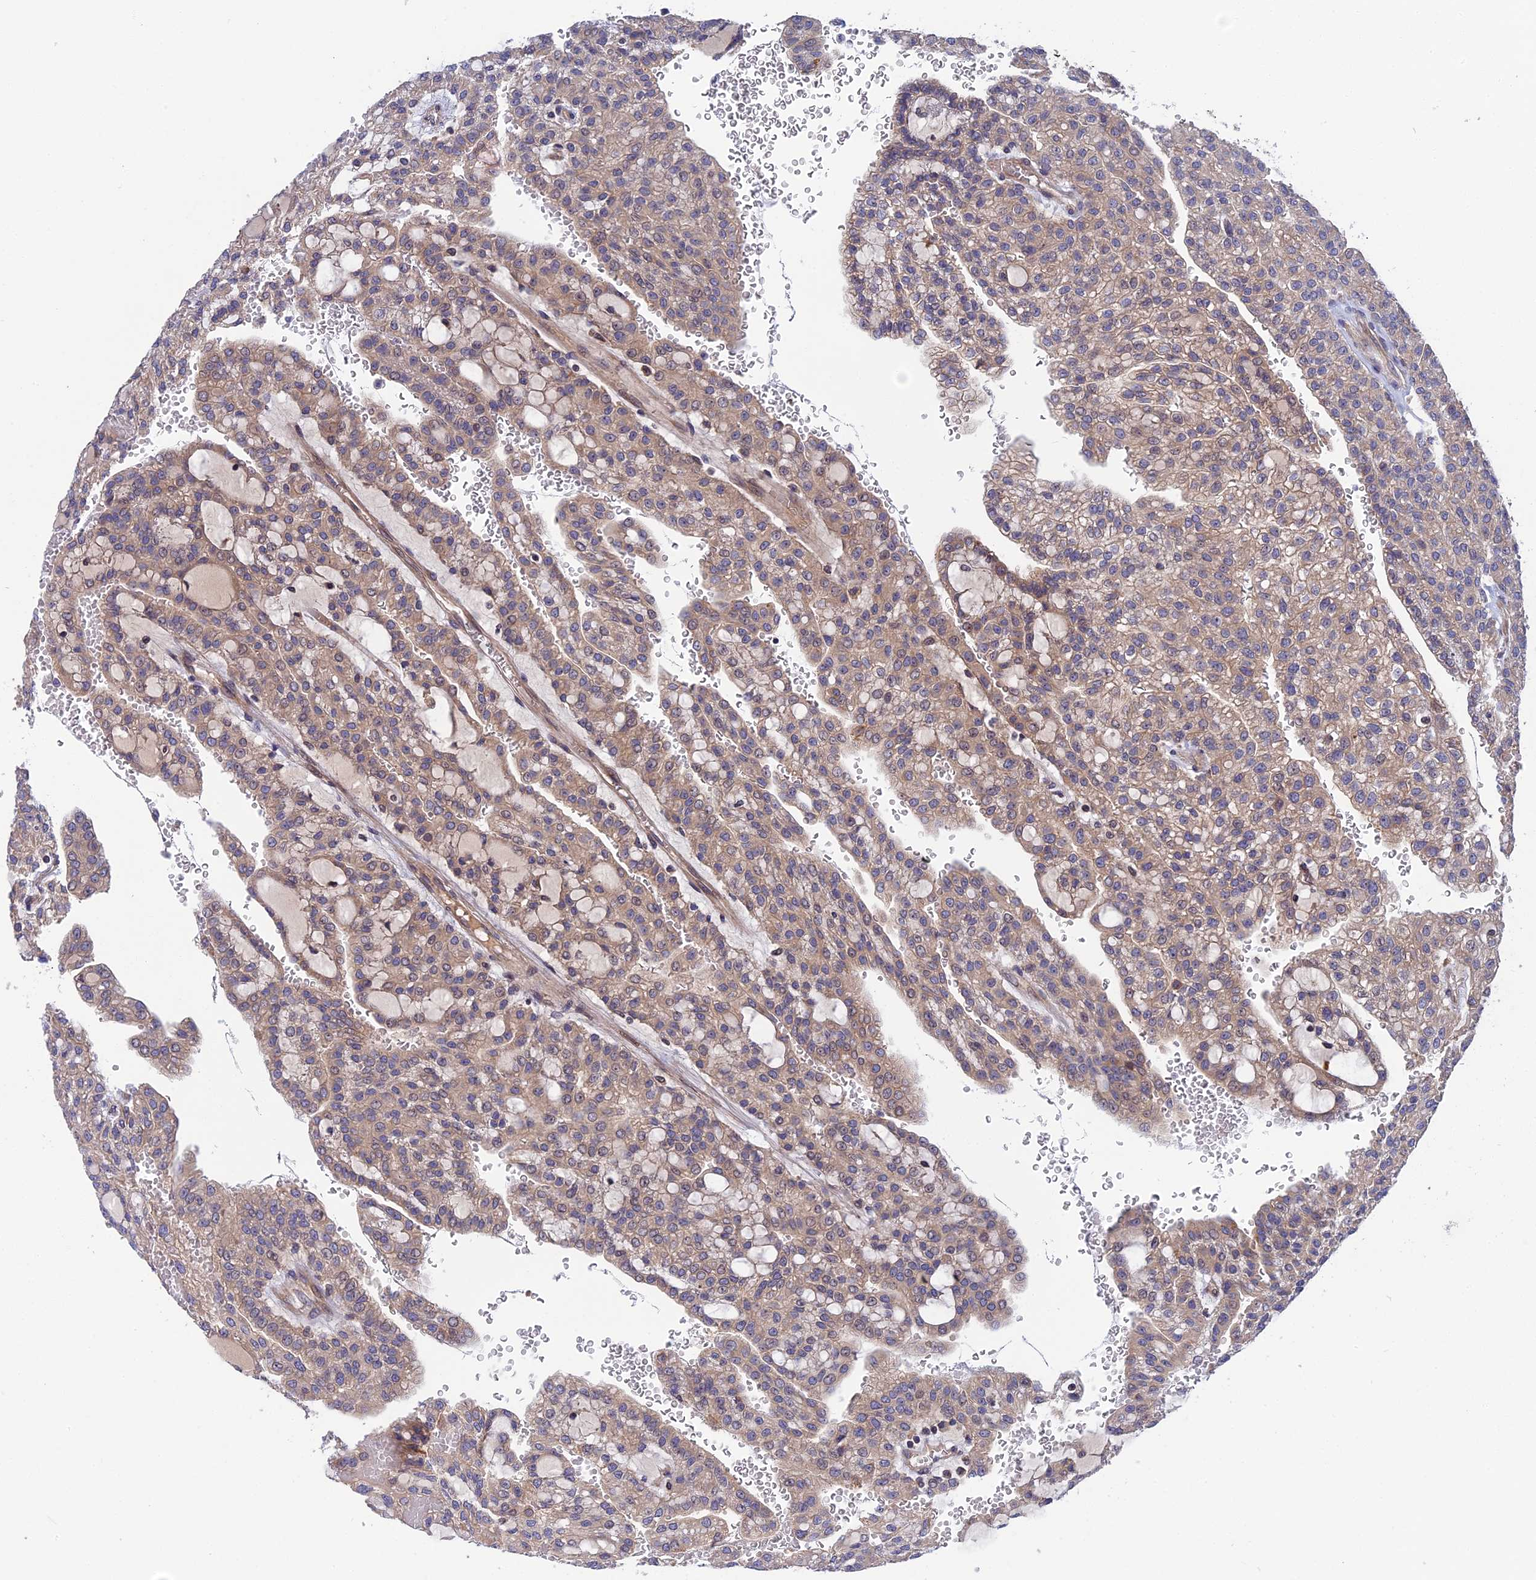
{"staining": {"intensity": "weak", "quantity": ">75%", "location": "cytoplasmic/membranous"}, "tissue": "renal cancer", "cell_type": "Tumor cells", "image_type": "cancer", "snomed": [{"axis": "morphology", "description": "Adenocarcinoma, NOS"}, {"axis": "topography", "description": "Kidney"}], "caption": "Approximately >75% of tumor cells in human renal cancer show weak cytoplasmic/membranous protein positivity as visualized by brown immunohistochemical staining.", "gene": "CRACD", "patient": {"sex": "male", "age": 63}}